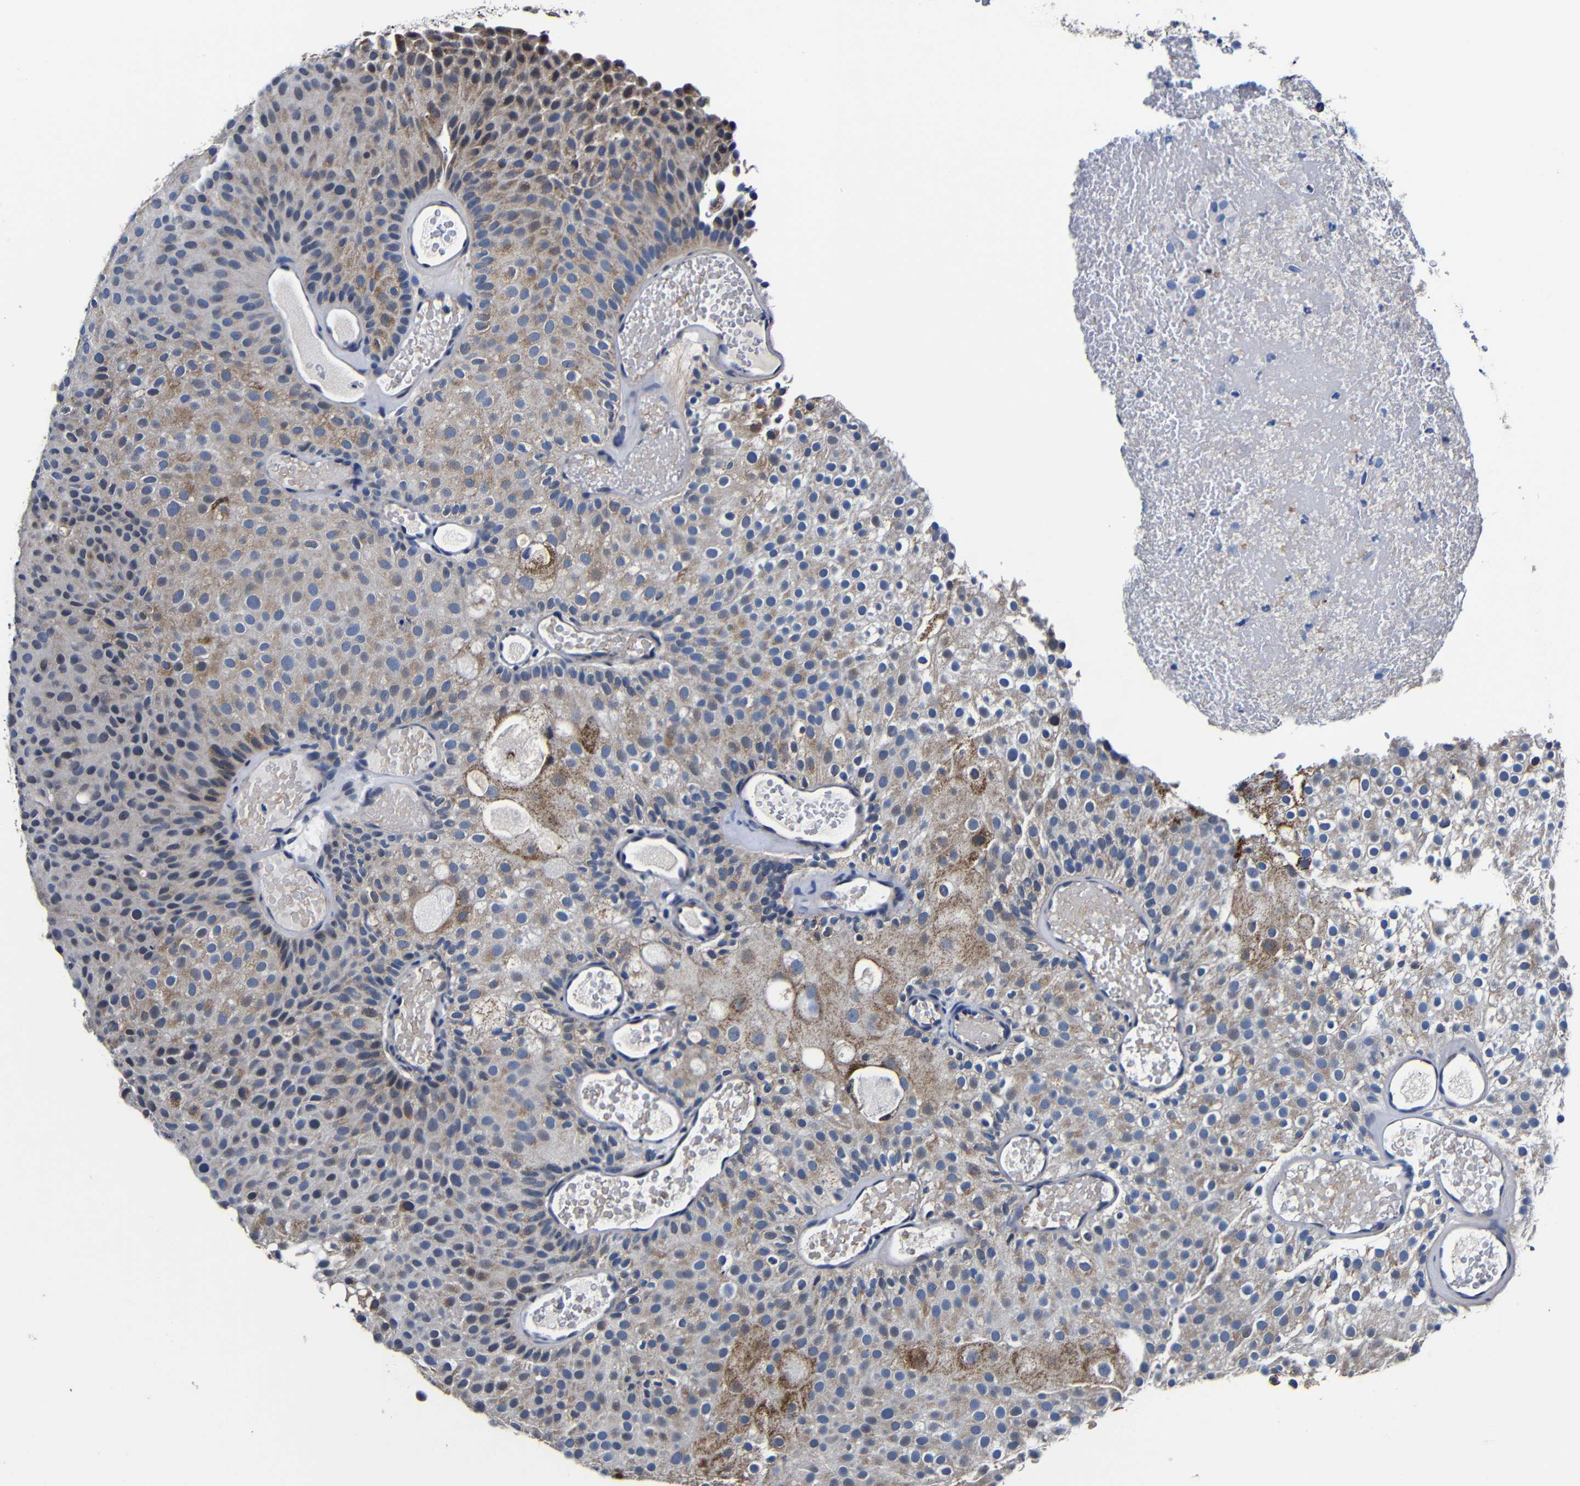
{"staining": {"intensity": "weak", "quantity": ">75%", "location": "nuclear"}, "tissue": "urothelial cancer", "cell_type": "Tumor cells", "image_type": "cancer", "snomed": [{"axis": "morphology", "description": "Urothelial carcinoma, Low grade"}, {"axis": "topography", "description": "Urinary bladder"}], "caption": "Urothelial carcinoma (low-grade) stained with DAB immunohistochemistry (IHC) reveals low levels of weak nuclear staining in approximately >75% of tumor cells.", "gene": "DEPP1", "patient": {"sex": "male", "age": 78}}